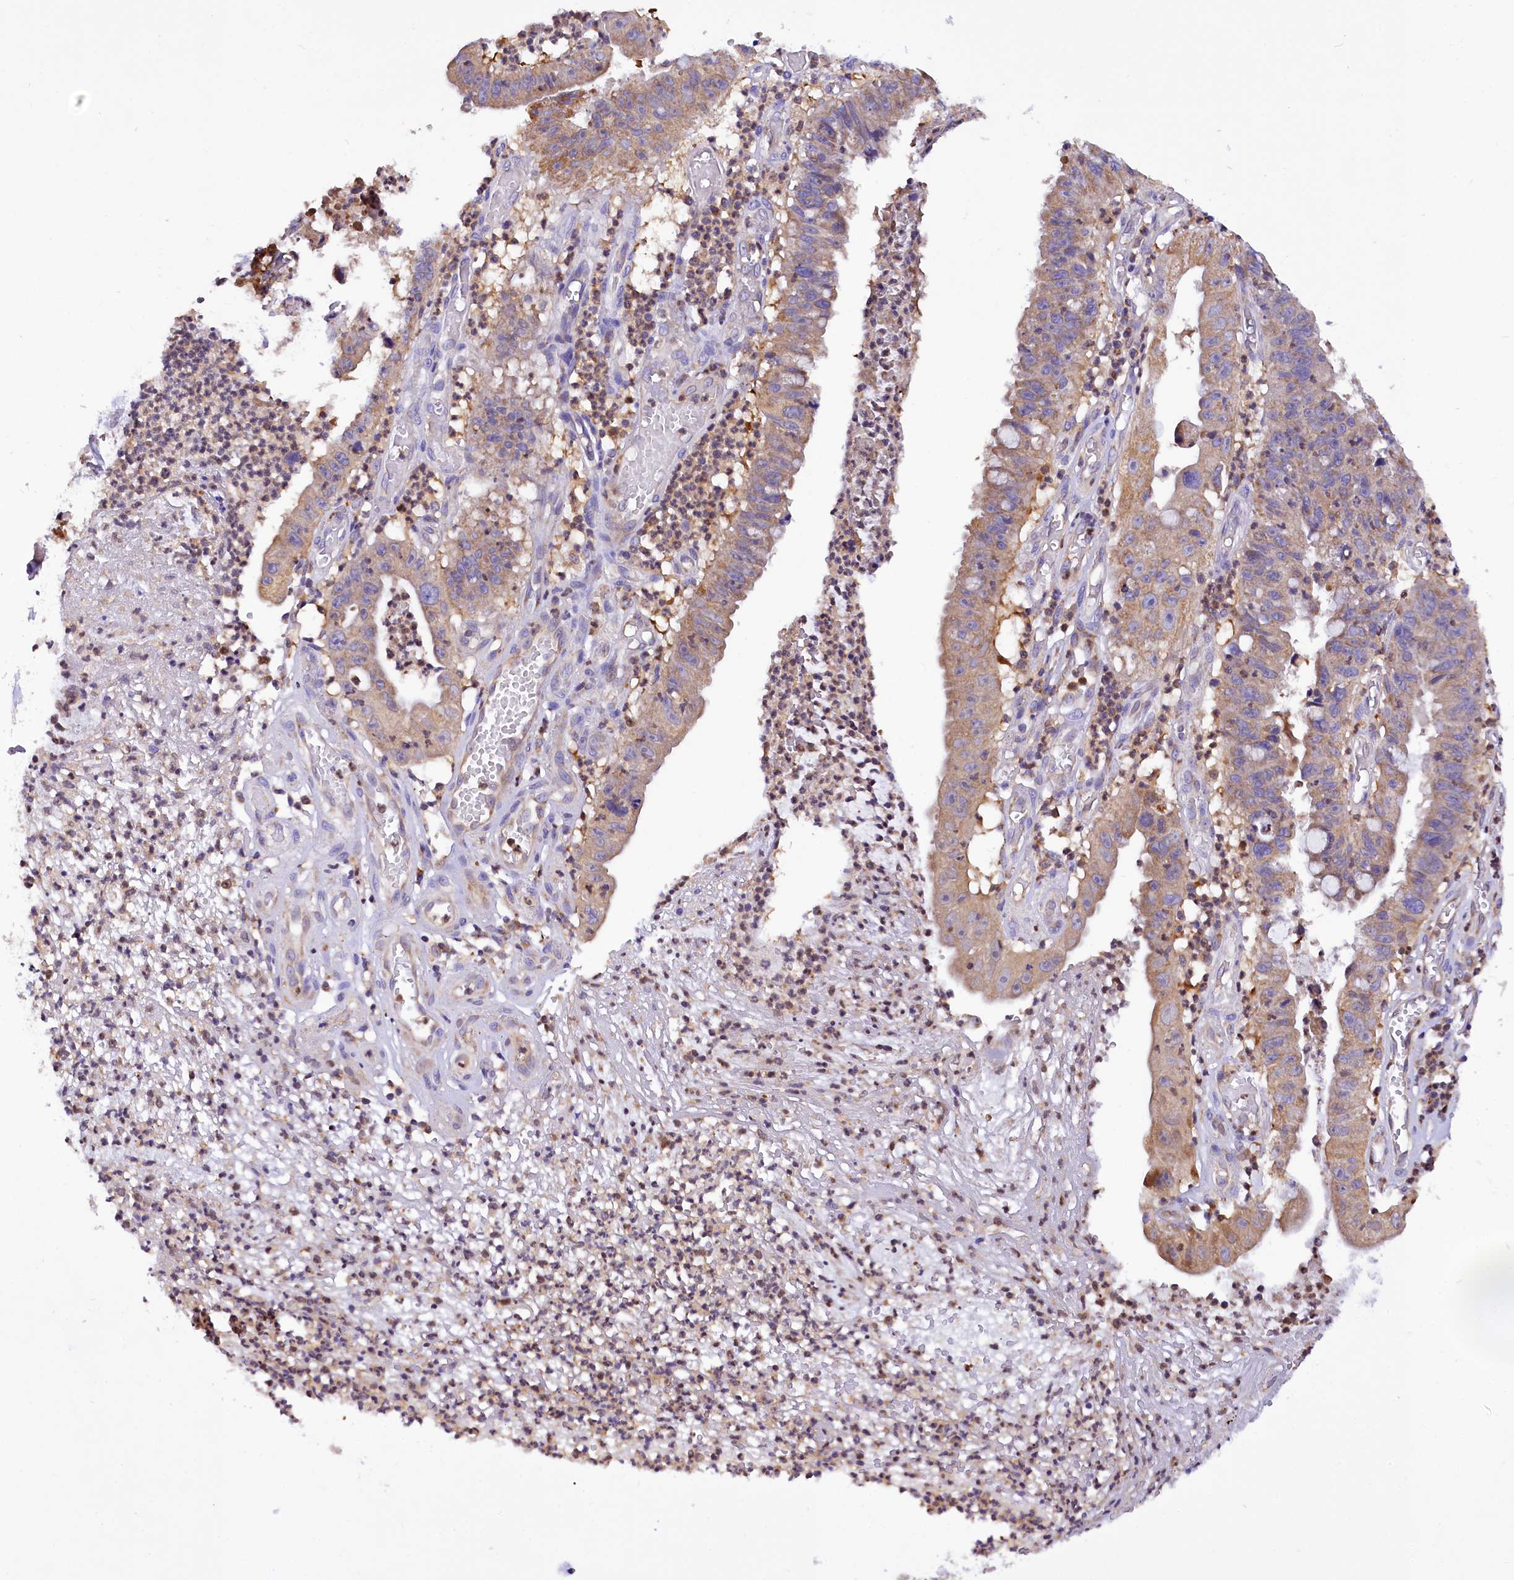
{"staining": {"intensity": "moderate", "quantity": ">75%", "location": "cytoplasmic/membranous"}, "tissue": "stomach cancer", "cell_type": "Tumor cells", "image_type": "cancer", "snomed": [{"axis": "morphology", "description": "Adenocarcinoma, NOS"}, {"axis": "topography", "description": "Stomach"}], "caption": "Immunohistochemical staining of human stomach adenocarcinoma shows moderate cytoplasmic/membranous protein staining in approximately >75% of tumor cells.", "gene": "TASOR2", "patient": {"sex": "male", "age": 59}}